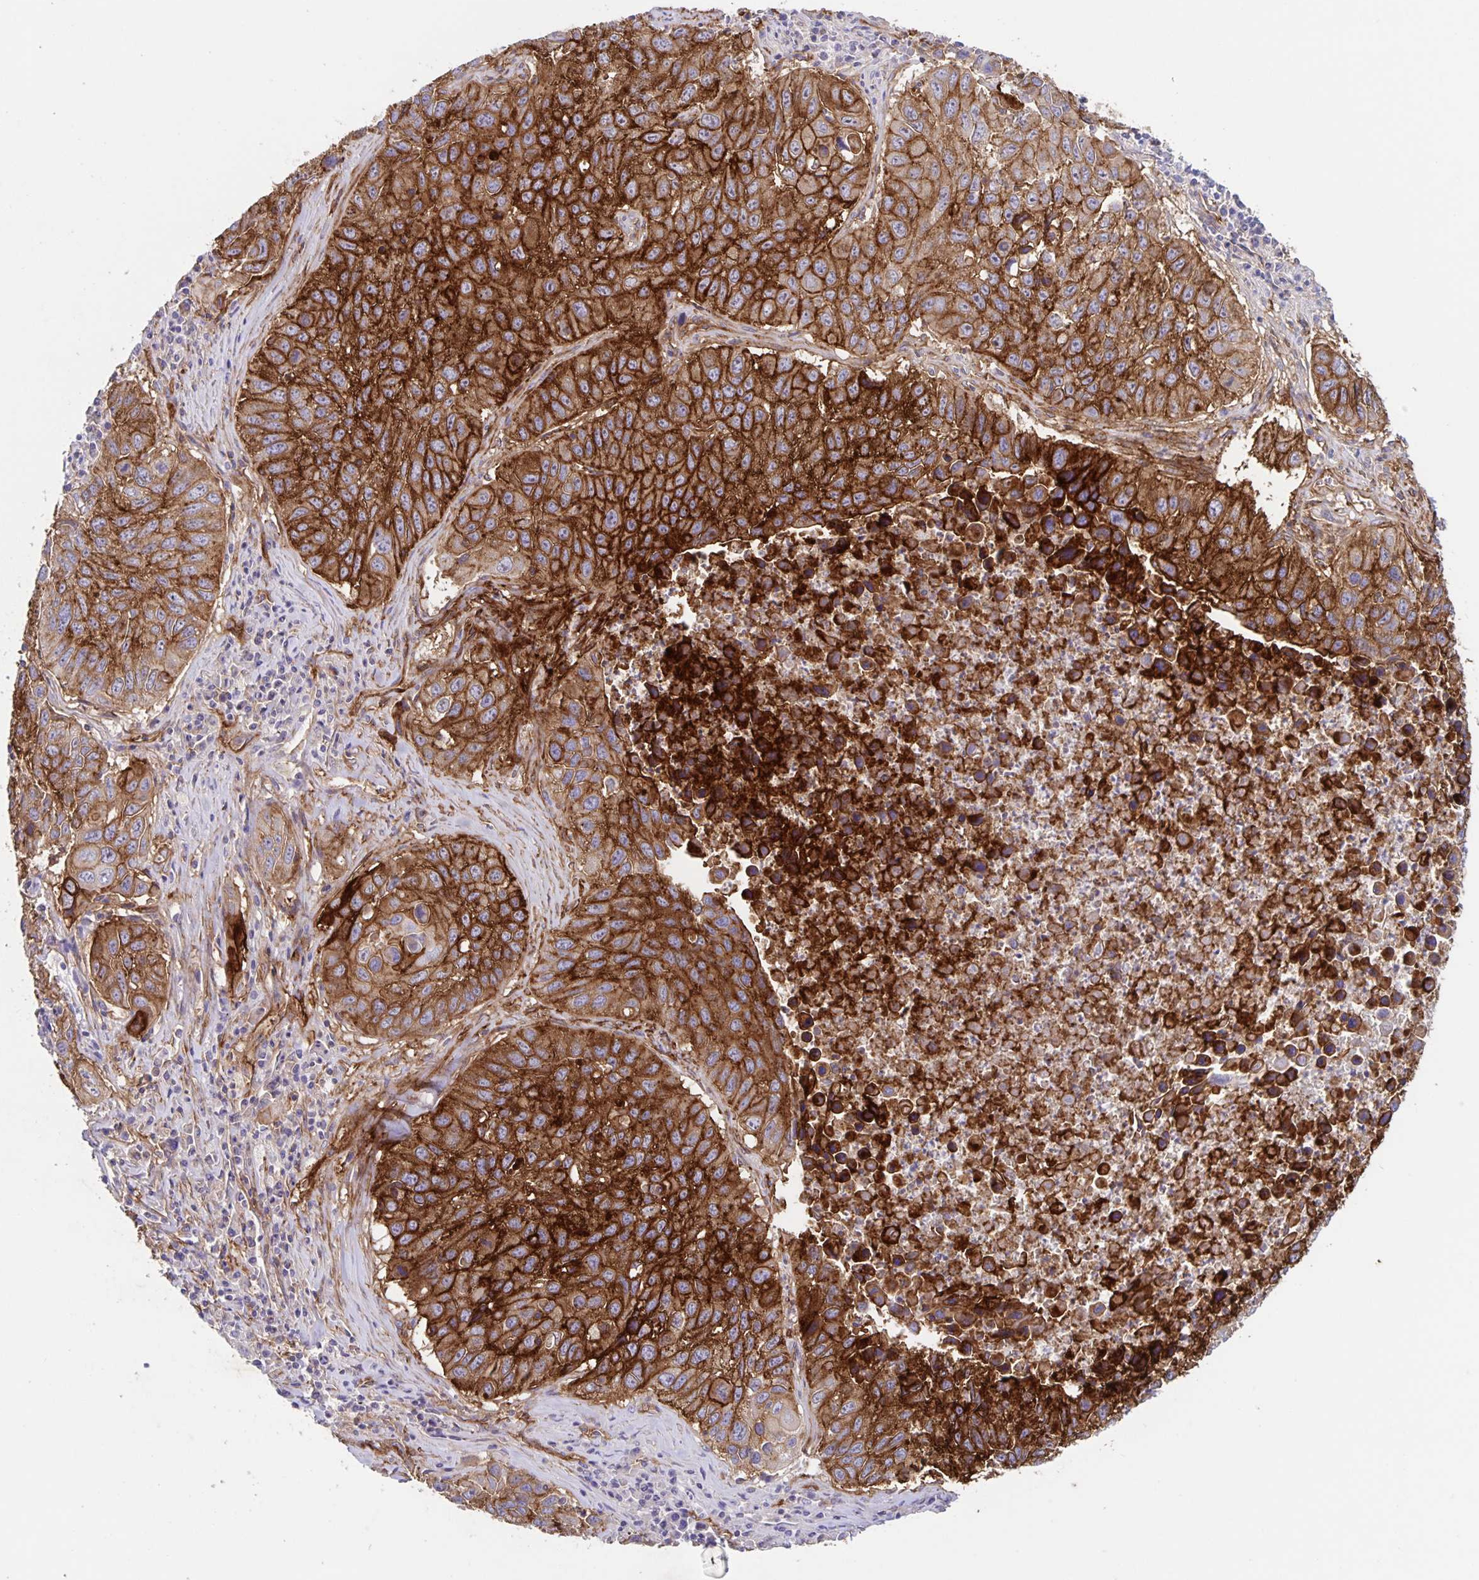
{"staining": {"intensity": "strong", "quantity": ">75%", "location": "cytoplasmic/membranous"}, "tissue": "lung cancer", "cell_type": "Tumor cells", "image_type": "cancer", "snomed": [{"axis": "morphology", "description": "Squamous cell carcinoma, NOS"}, {"axis": "topography", "description": "Lung"}], "caption": "The image displays staining of squamous cell carcinoma (lung), revealing strong cytoplasmic/membranous protein staining (brown color) within tumor cells.", "gene": "ITGA2", "patient": {"sex": "female", "age": 61}}